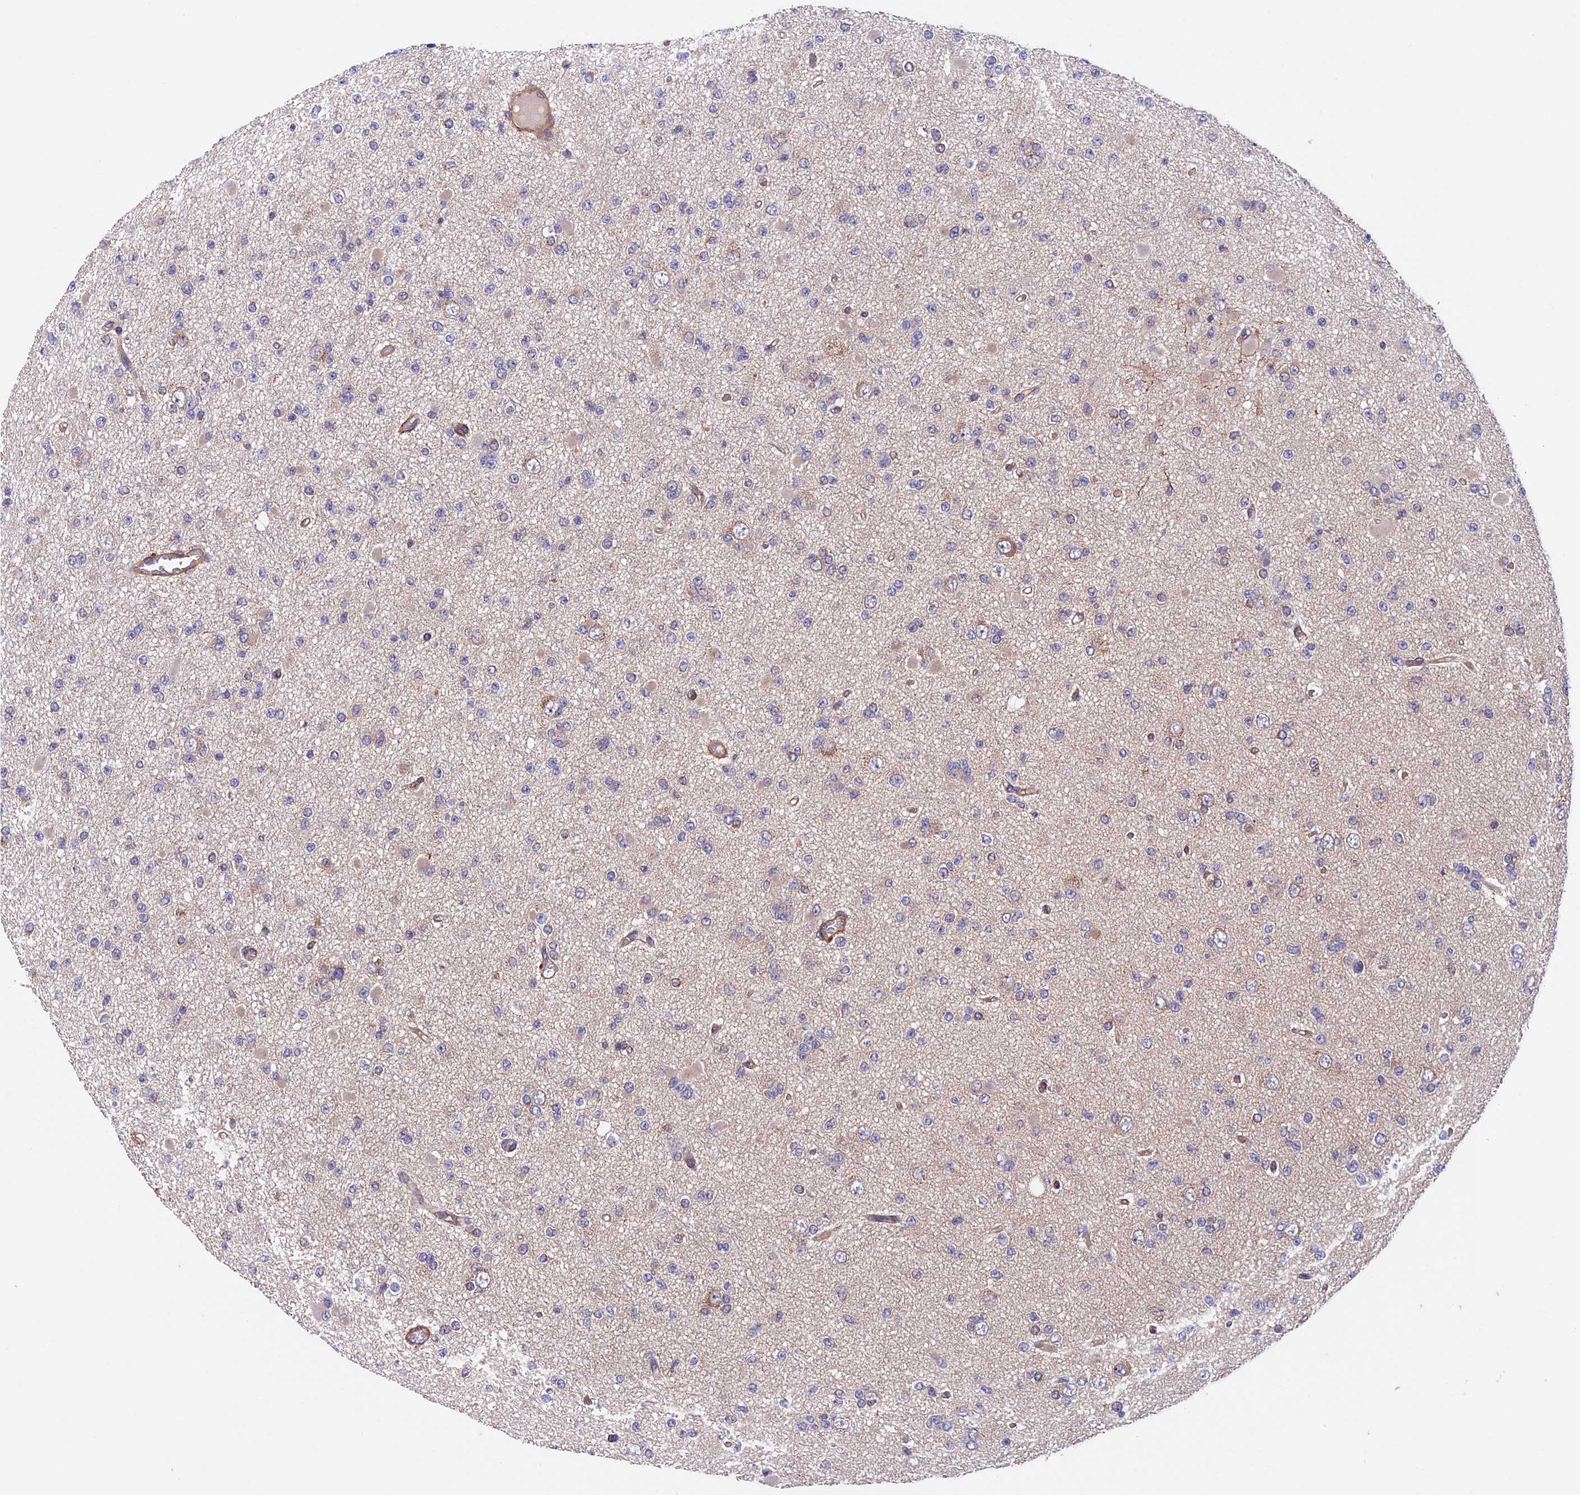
{"staining": {"intensity": "negative", "quantity": "none", "location": "none"}, "tissue": "glioma", "cell_type": "Tumor cells", "image_type": "cancer", "snomed": [{"axis": "morphology", "description": "Glioma, malignant, Low grade"}, {"axis": "topography", "description": "Brain"}], "caption": "Immunohistochemistry of human low-grade glioma (malignant) demonstrates no expression in tumor cells.", "gene": "SLC9A5", "patient": {"sex": "female", "age": 22}}